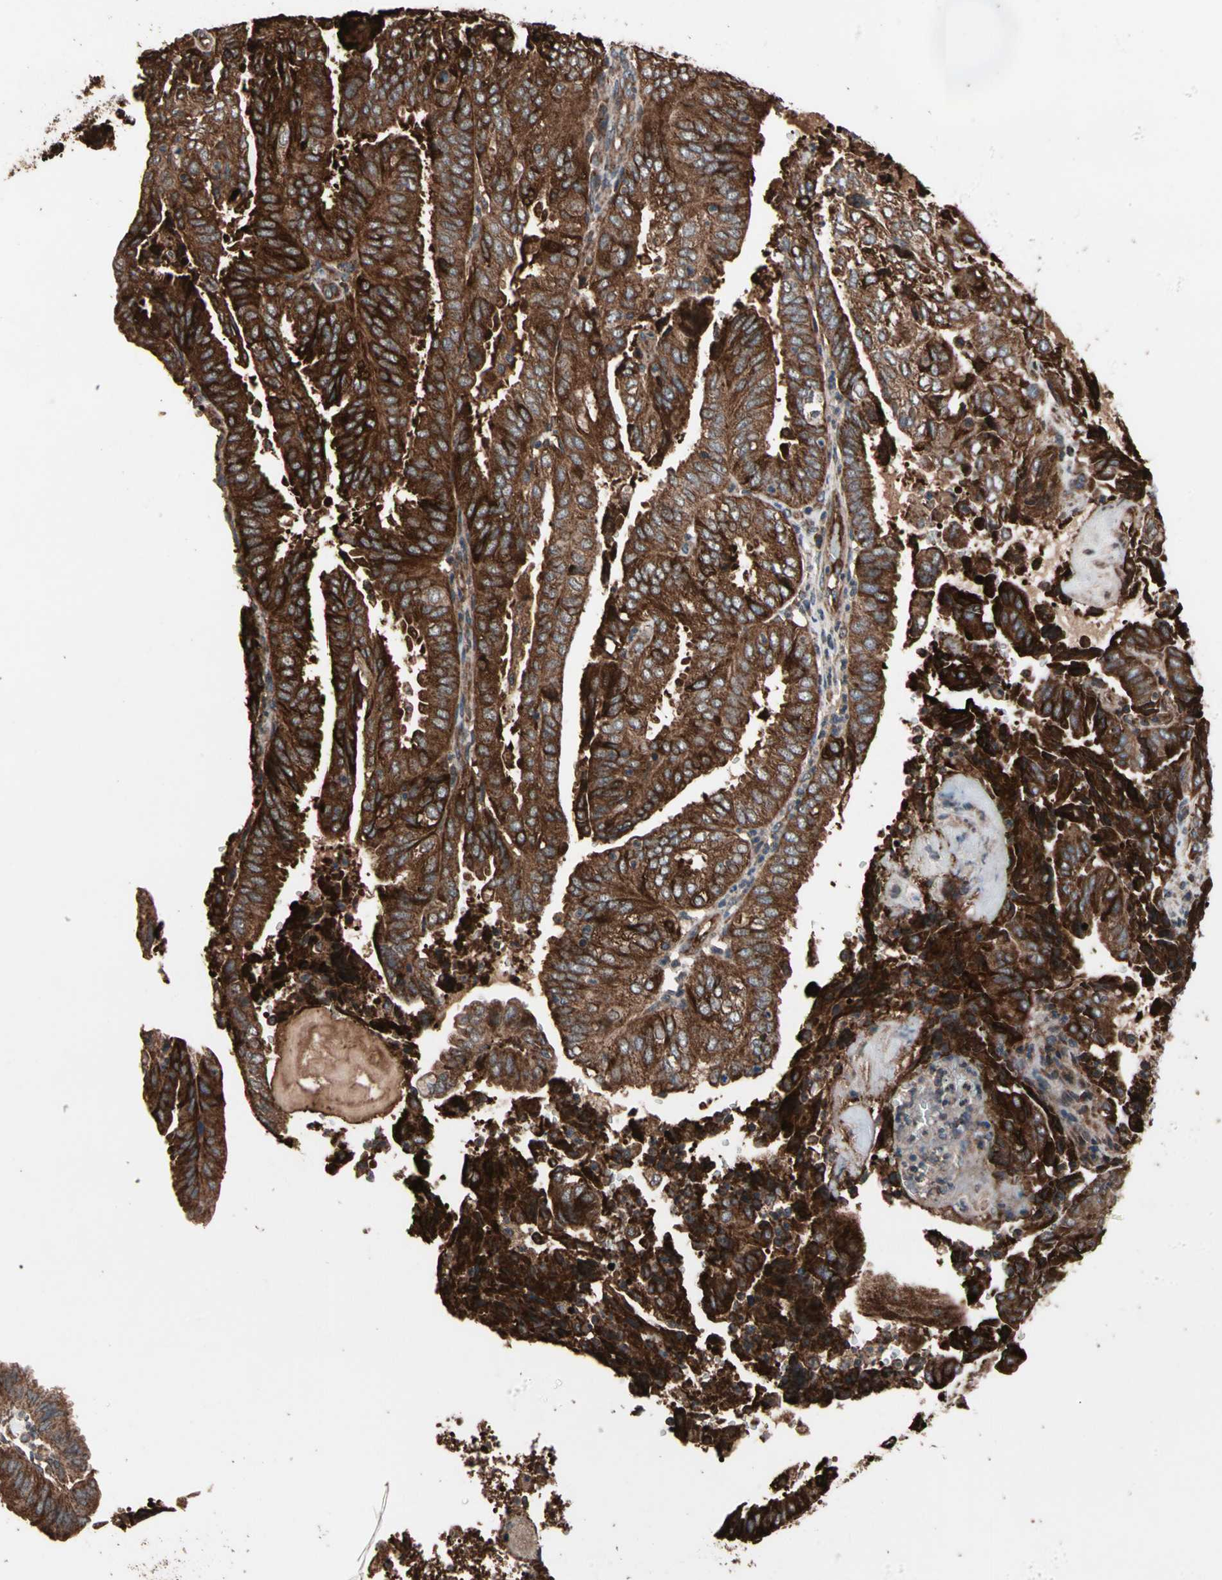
{"staining": {"intensity": "strong", "quantity": ">75%", "location": "cytoplasmic/membranous"}, "tissue": "endometrial cancer", "cell_type": "Tumor cells", "image_type": "cancer", "snomed": [{"axis": "morphology", "description": "Adenocarcinoma, NOS"}, {"axis": "topography", "description": "Uterus"}], "caption": "IHC of human endometrial adenocarcinoma displays high levels of strong cytoplasmic/membranous expression in approximately >75% of tumor cells.", "gene": "MRPL2", "patient": {"sex": "female", "age": 60}}